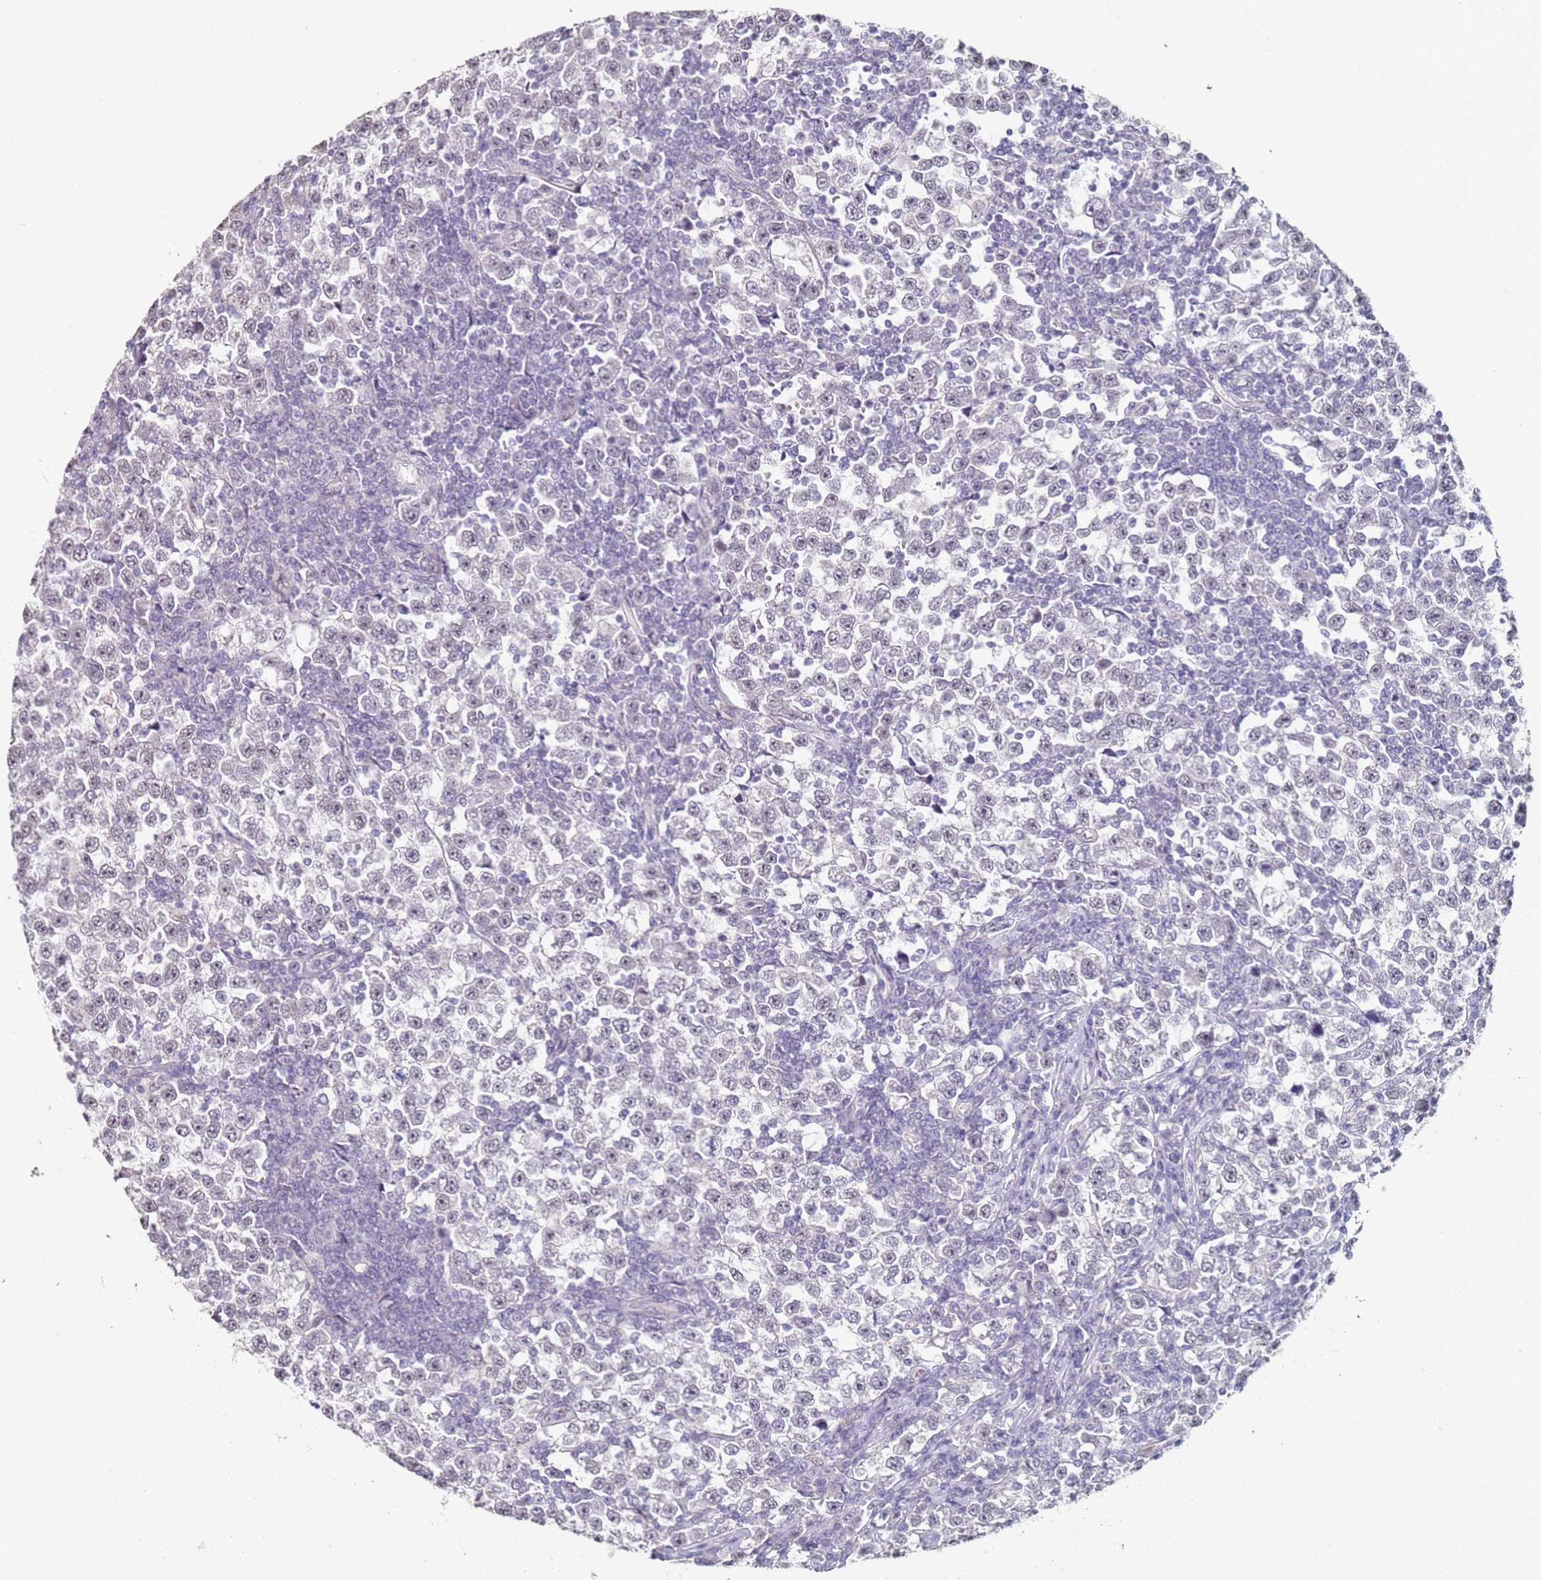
{"staining": {"intensity": "negative", "quantity": "none", "location": "none"}, "tissue": "testis cancer", "cell_type": "Tumor cells", "image_type": "cancer", "snomed": [{"axis": "morphology", "description": "Normal tissue, NOS"}, {"axis": "morphology", "description": "Seminoma, NOS"}, {"axis": "topography", "description": "Testis"}], "caption": "The immunohistochemistry (IHC) histopathology image has no significant positivity in tumor cells of seminoma (testis) tissue. (DAB (3,3'-diaminobenzidine) immunohistochemistry visualized using brightfield microscopy, high magnification).", "gene": "DNAH11", "patient": {"sex": "male", "age": 43}}